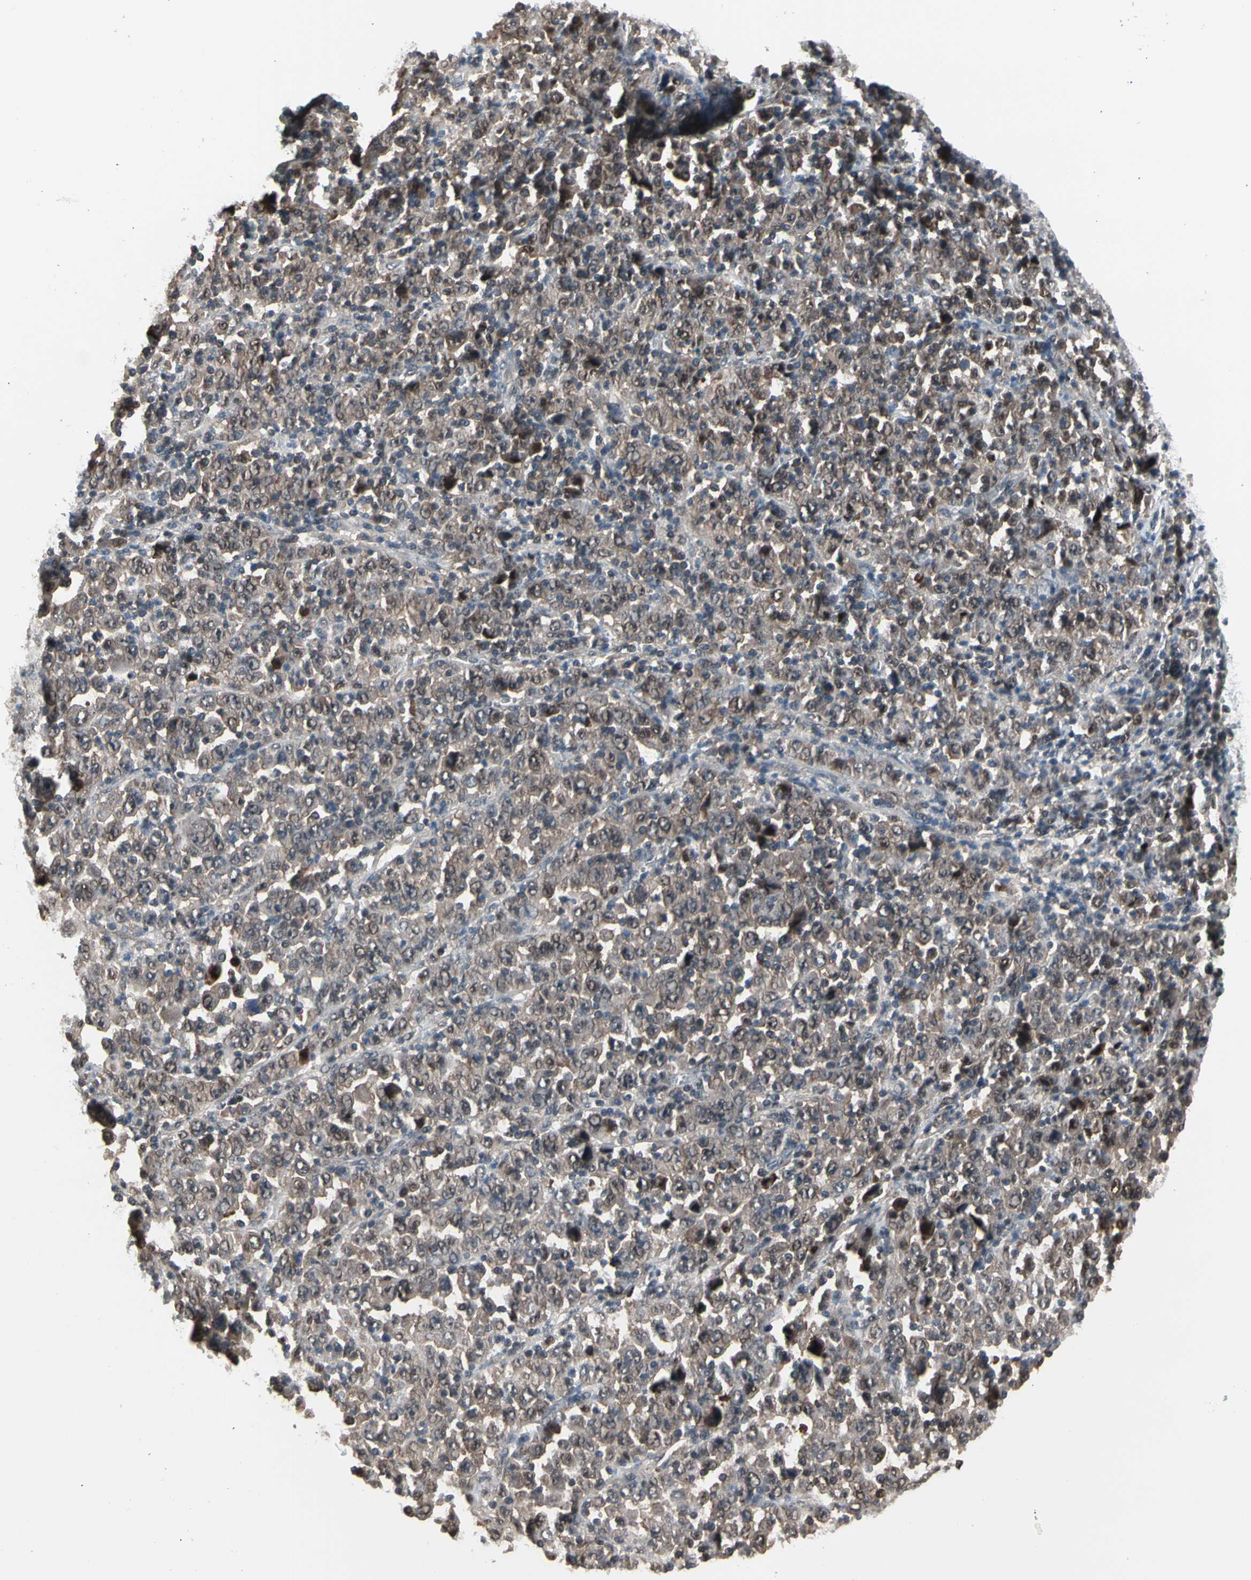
{"staining": {"intensity": "moderate", "quantity": ">75%", "location": "cytoplasmic/membranous,nuclear"}, "tissue": "stomach cancer", "cell_type": "Tumor cells", "image_type": "cancer", "snomed": [{"axis": "morphology", "description": "Normal tissue, NOS"}, {"axis": "morphology", "description": "Adenocarcinoma, NOS"}, {"axis": "topography", "description": "Stomach, upper"}, {"axis": "topography", "description": "Stomach"}], "caption": "Stomach adenocarcinoma stained for a protein displays moderate cytoplasmic/membranous and nuclear positivity in tumor cells.", "gene": "PSMA2", "patient": {"sex": "male", "age": 59}}